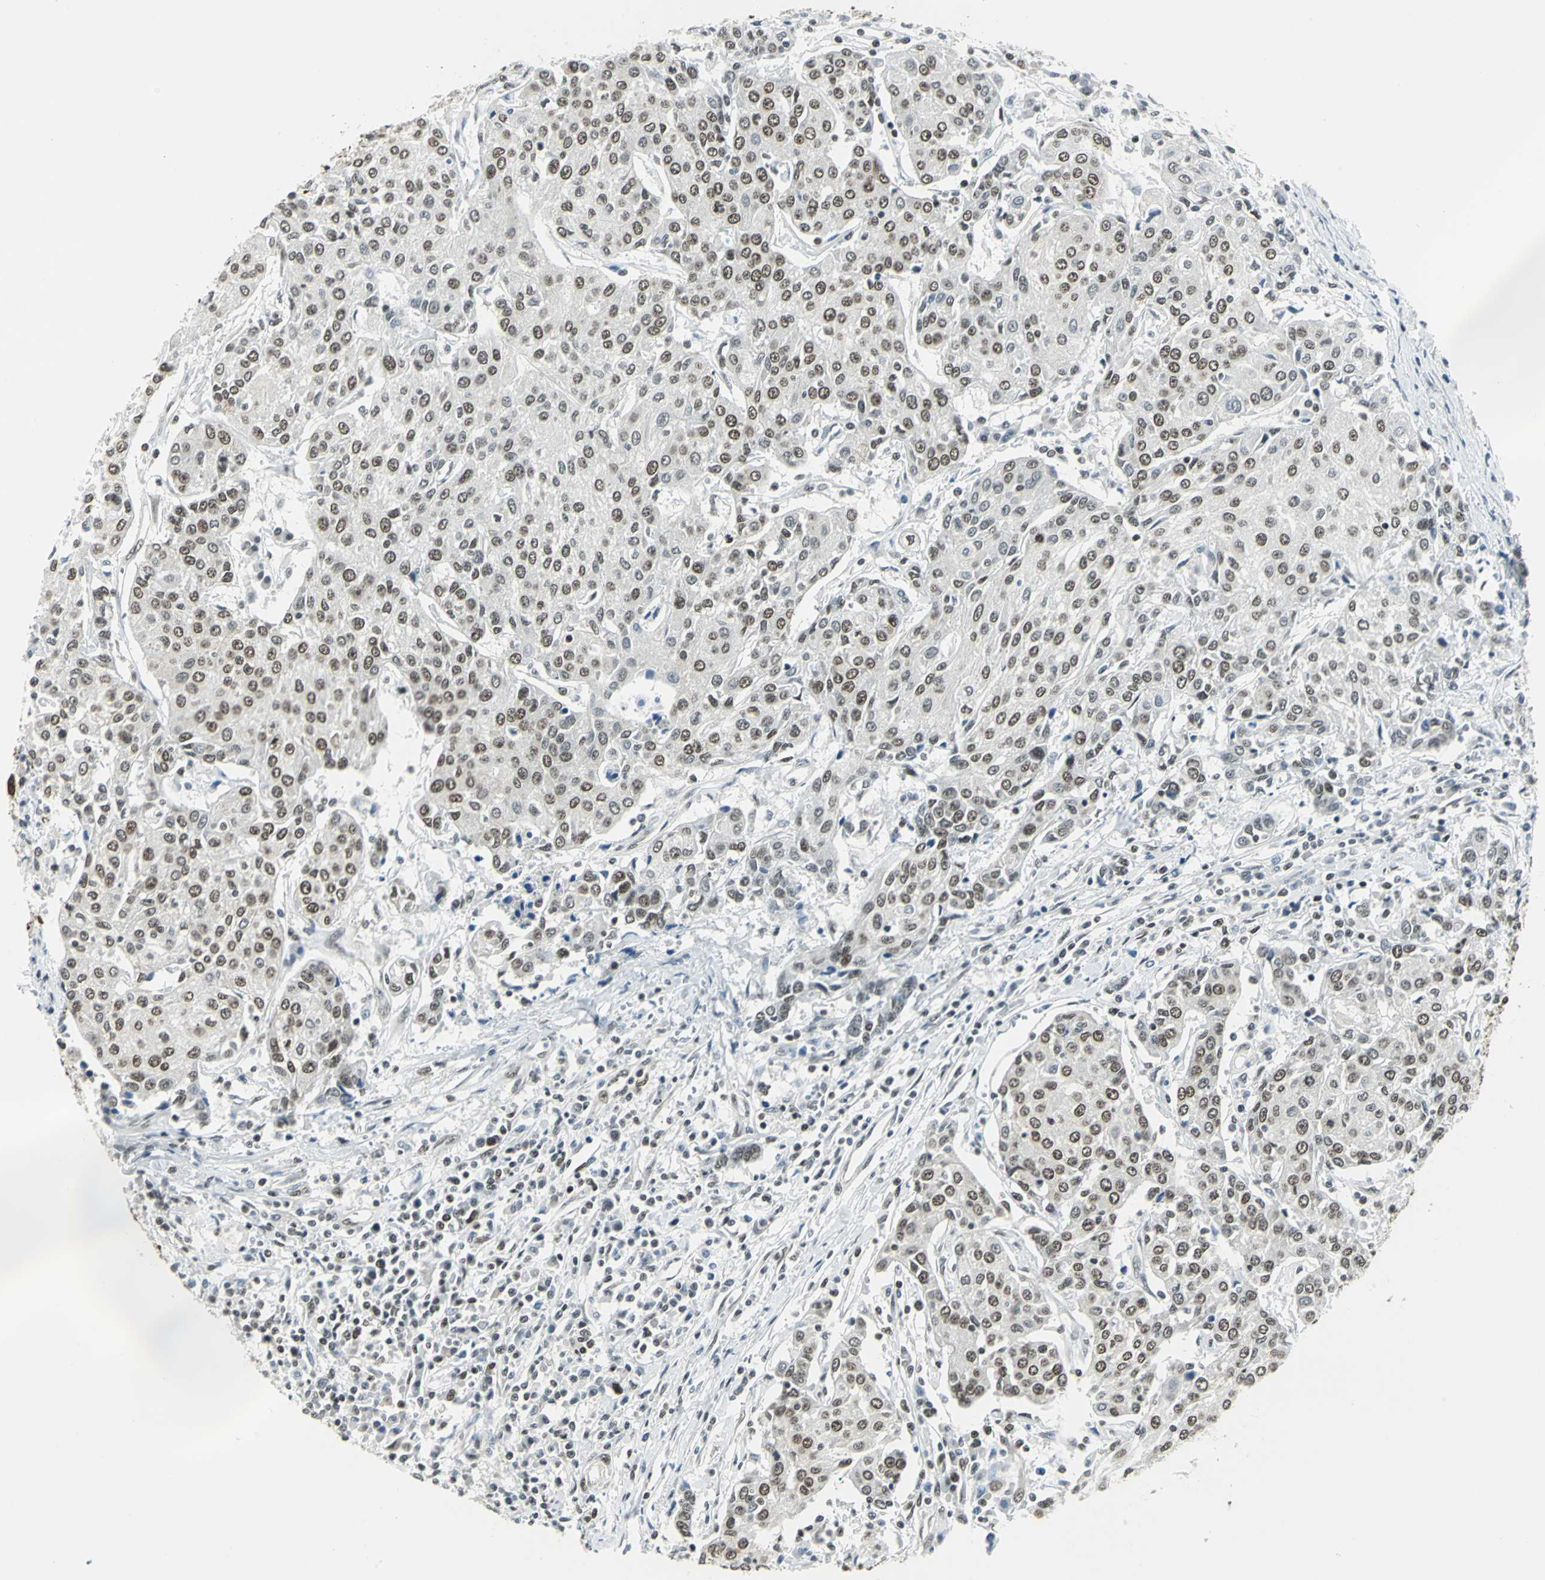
{"staining": {"intensity": "moderate", "quantity": ">75%", "location": "nuclear"}, "tissue": "urothelial cancer", "cell_type": "Tumor cells", "image_type": "cancer", "snomed": [{"axis": "morphology", "description": "Urothelial carcinoma, High grade"}, {"axis": "topography", "description": "Urinary bladder"}], "caption": "DAB immunohistochemical staining of high-grade urothelial carcinoma exhibits moderate nuclear protein staining in about >75% of tumor cells.", "gene": "ADNP", "patient": {"sex": "female", "age": 85}}